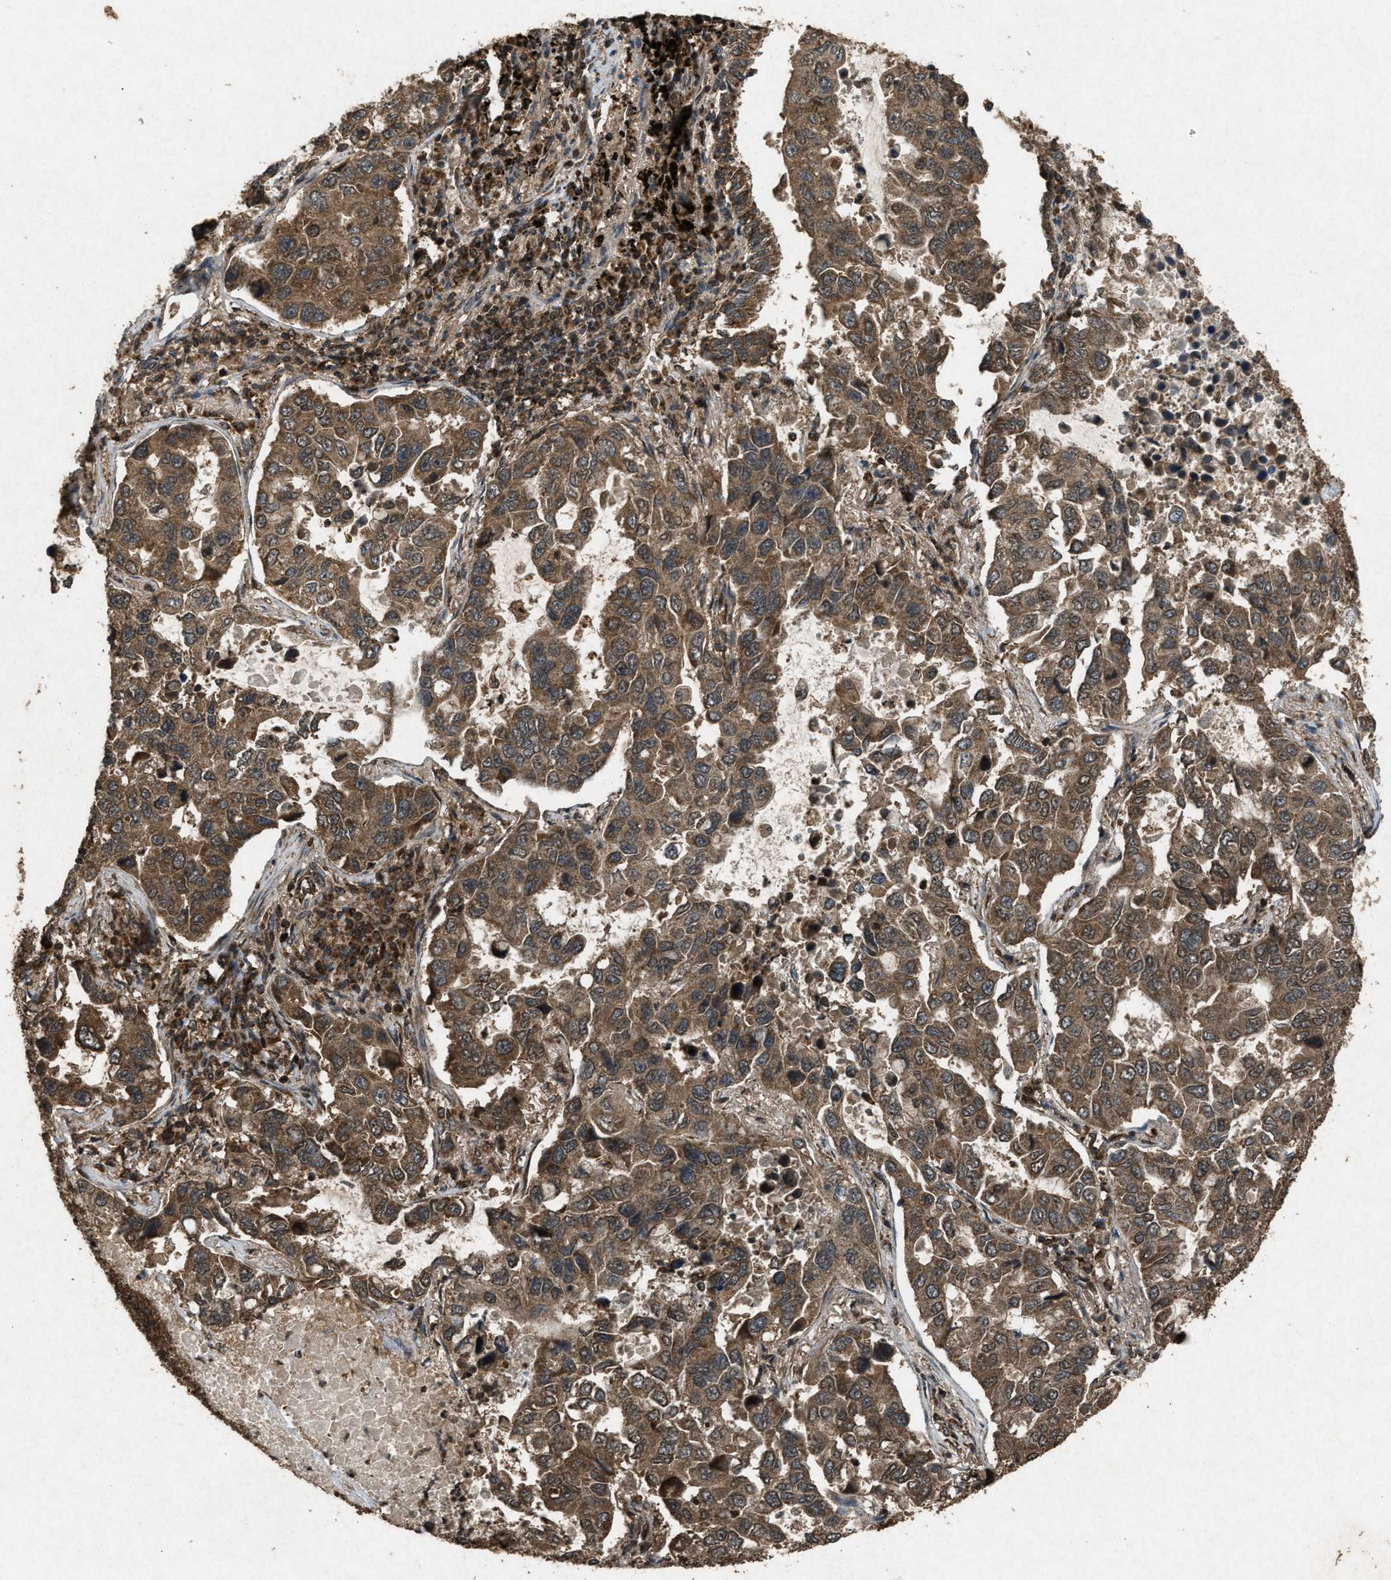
{"staining": {"intensity": "moderate", "quantity": ">75%", "location": "cytoplasmic/membranous"}, "tissue": "lung cancer", "cell_type": "Tumor cells", "image_type": "cancer", "snomed": [{"axis": "morphology", "description": "Adenocarcinoma, NOS"}, {"axis": "topography", "description": "Lung"}], "caption": "Human lung cancer (adenocarcinoma) stained for a protein (brown) demonstrates moderate cytoplasmic/membranous positive expression in approximately >75% of tumor cells.", "gene": "OAS1", "patient": {"sex": "male", "age": 64}}